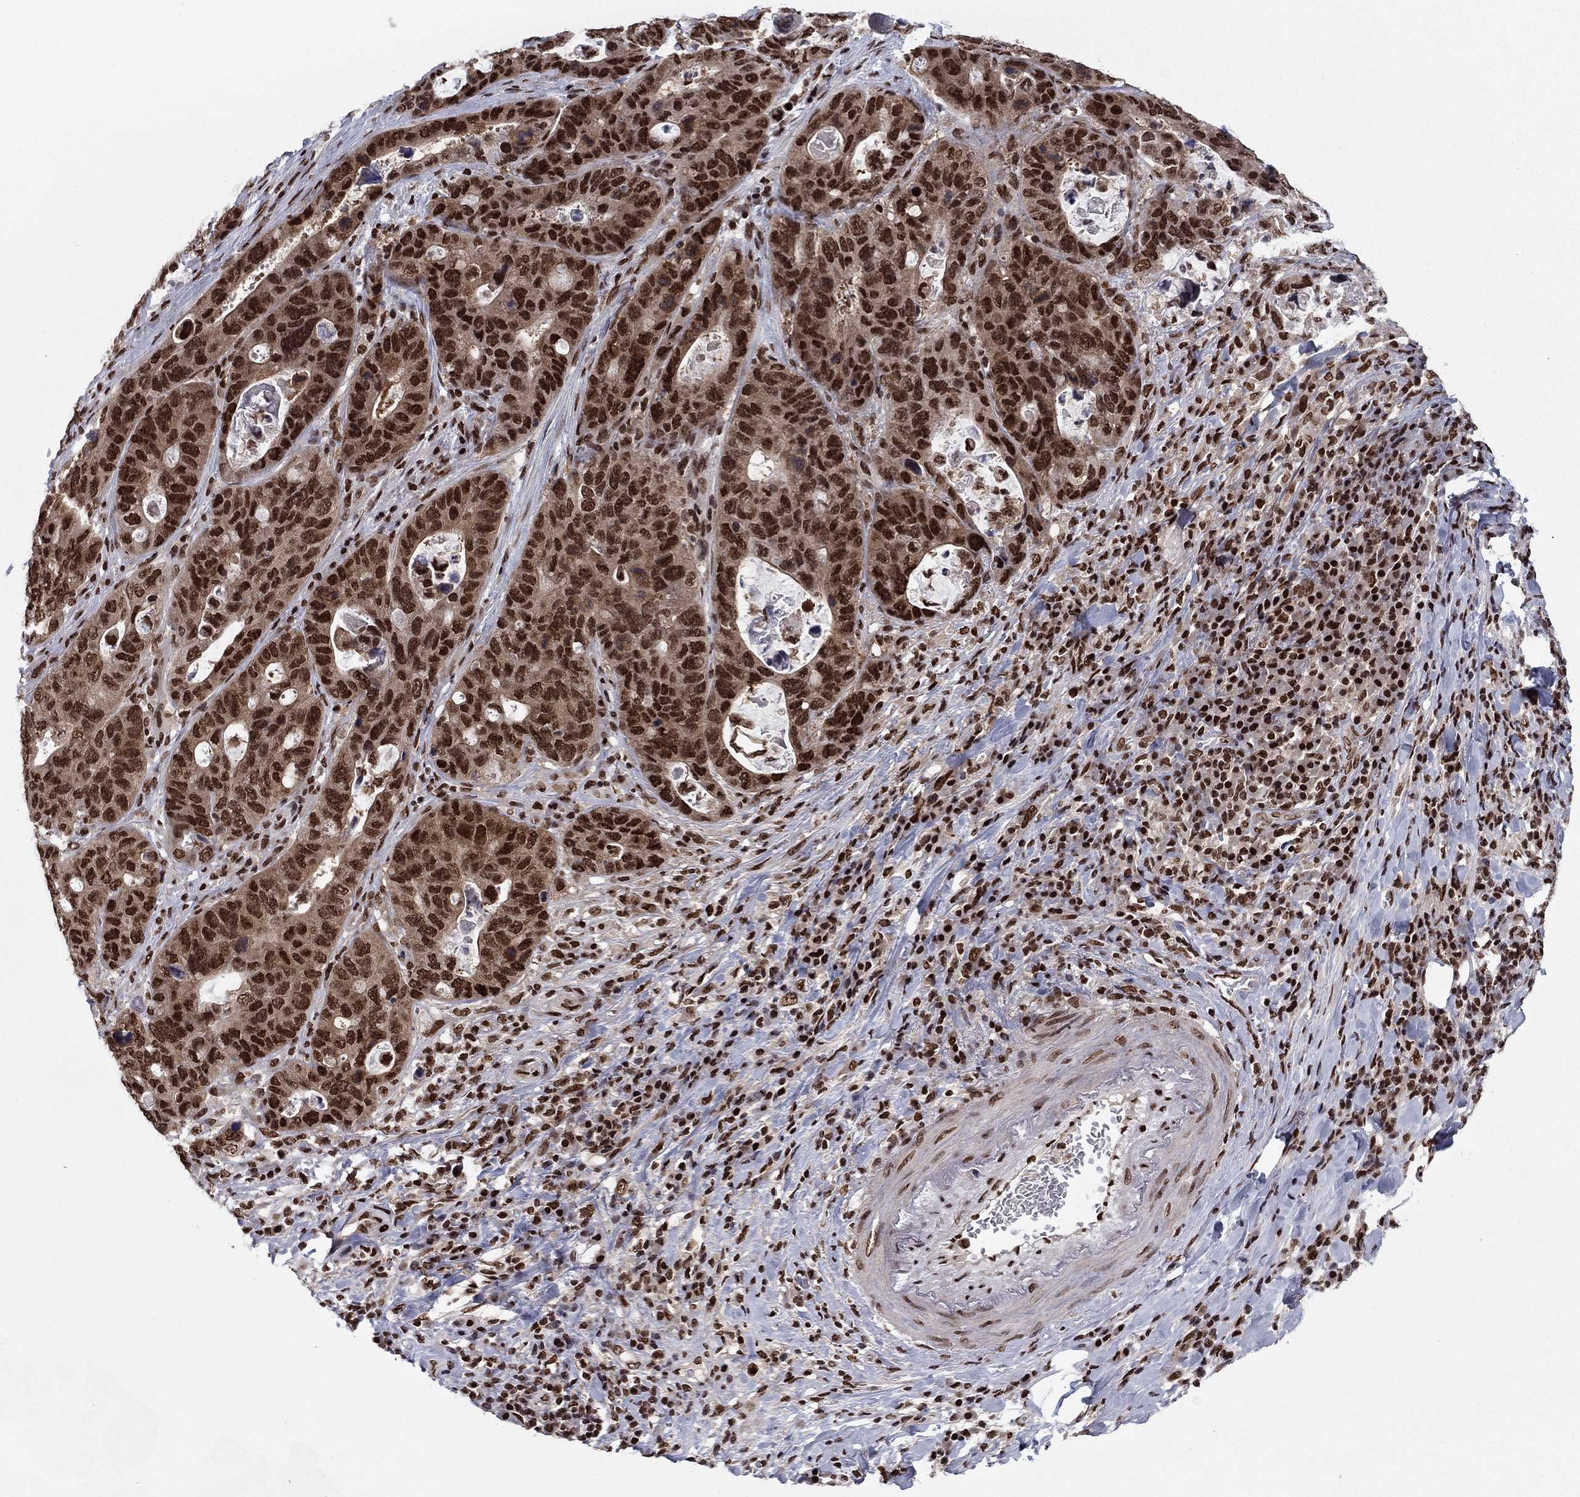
{"staining": {"intensity": "strong", "quantity": ">75%", "location": "nuclear"}, "tissue": "stomach cancer", "cell_type": "Tumor cells", "image_type": "cancer", "snomed": [{"axis": "morphology", "description": "Adenocarcinoma, NOS"}, {"axis": "topography", "description": "Stomach"}], "caption": "Protein staining displays strong nuclear positivity in approximately >75% of tumor cells in stomach adenocarcinoma.", "gene": "USP54", "patient": {"sex": "male", "age": 54}}